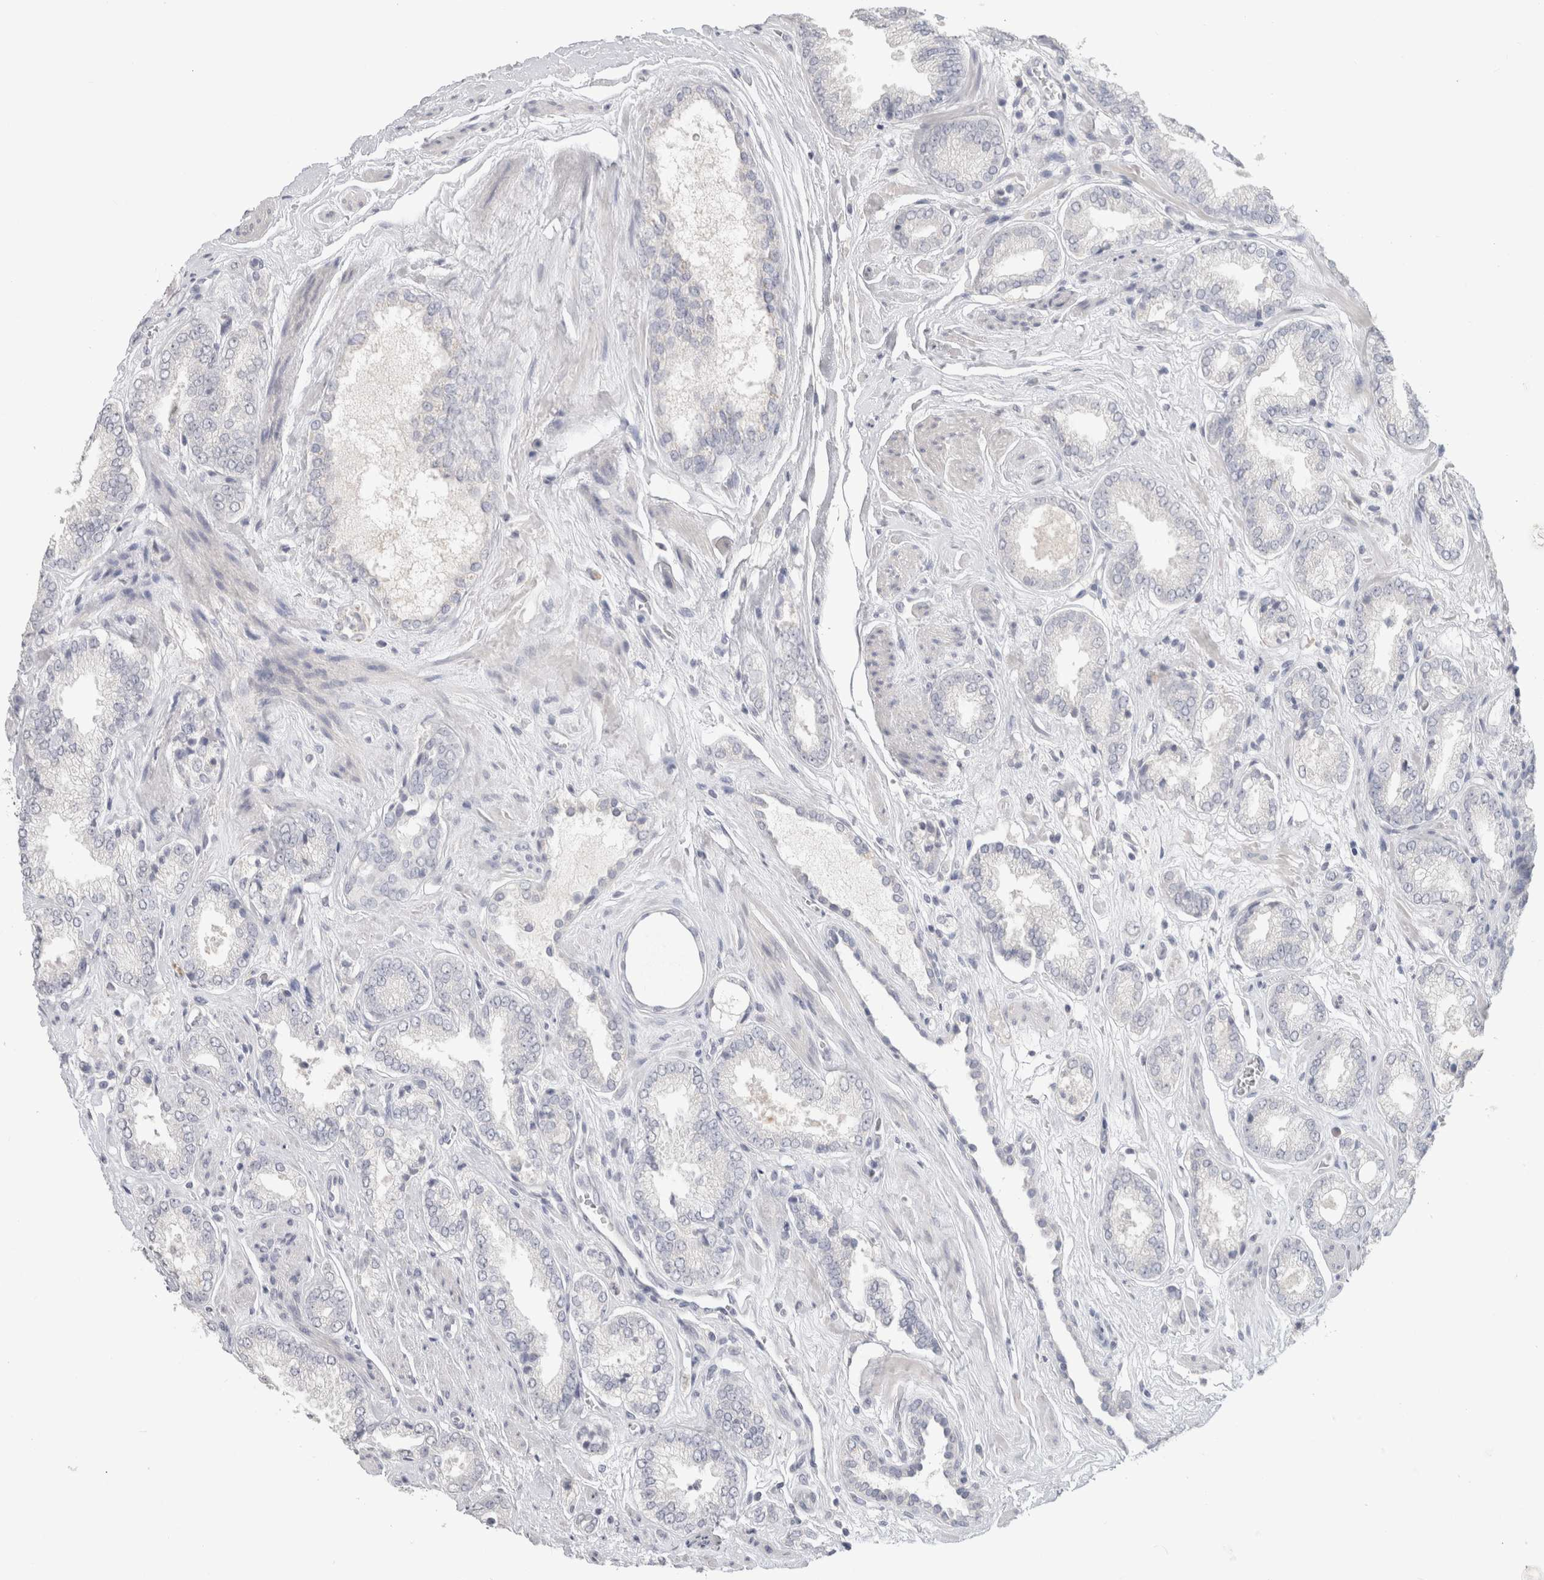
{"staining": {"intensity": "negative", "quantity": "none", "location": "none"}, "tissue": "prostate cancer", "cell_type": "Tumor cells", "image_type": "cancer", "snomed": [{"axis": "morphology", "description": "Adenocarcinoma, Low grade"}, {"axis": "topography", "description": "Prostate"}], "caption": "This is a photomicrograph of immunohistochemistry staining of prostate cancer (low-grade adenocarcinoma), which shows no expression in tumor cells.", "gene": "SLC6A1", "patient": {"sex": "male", "age": 62}}